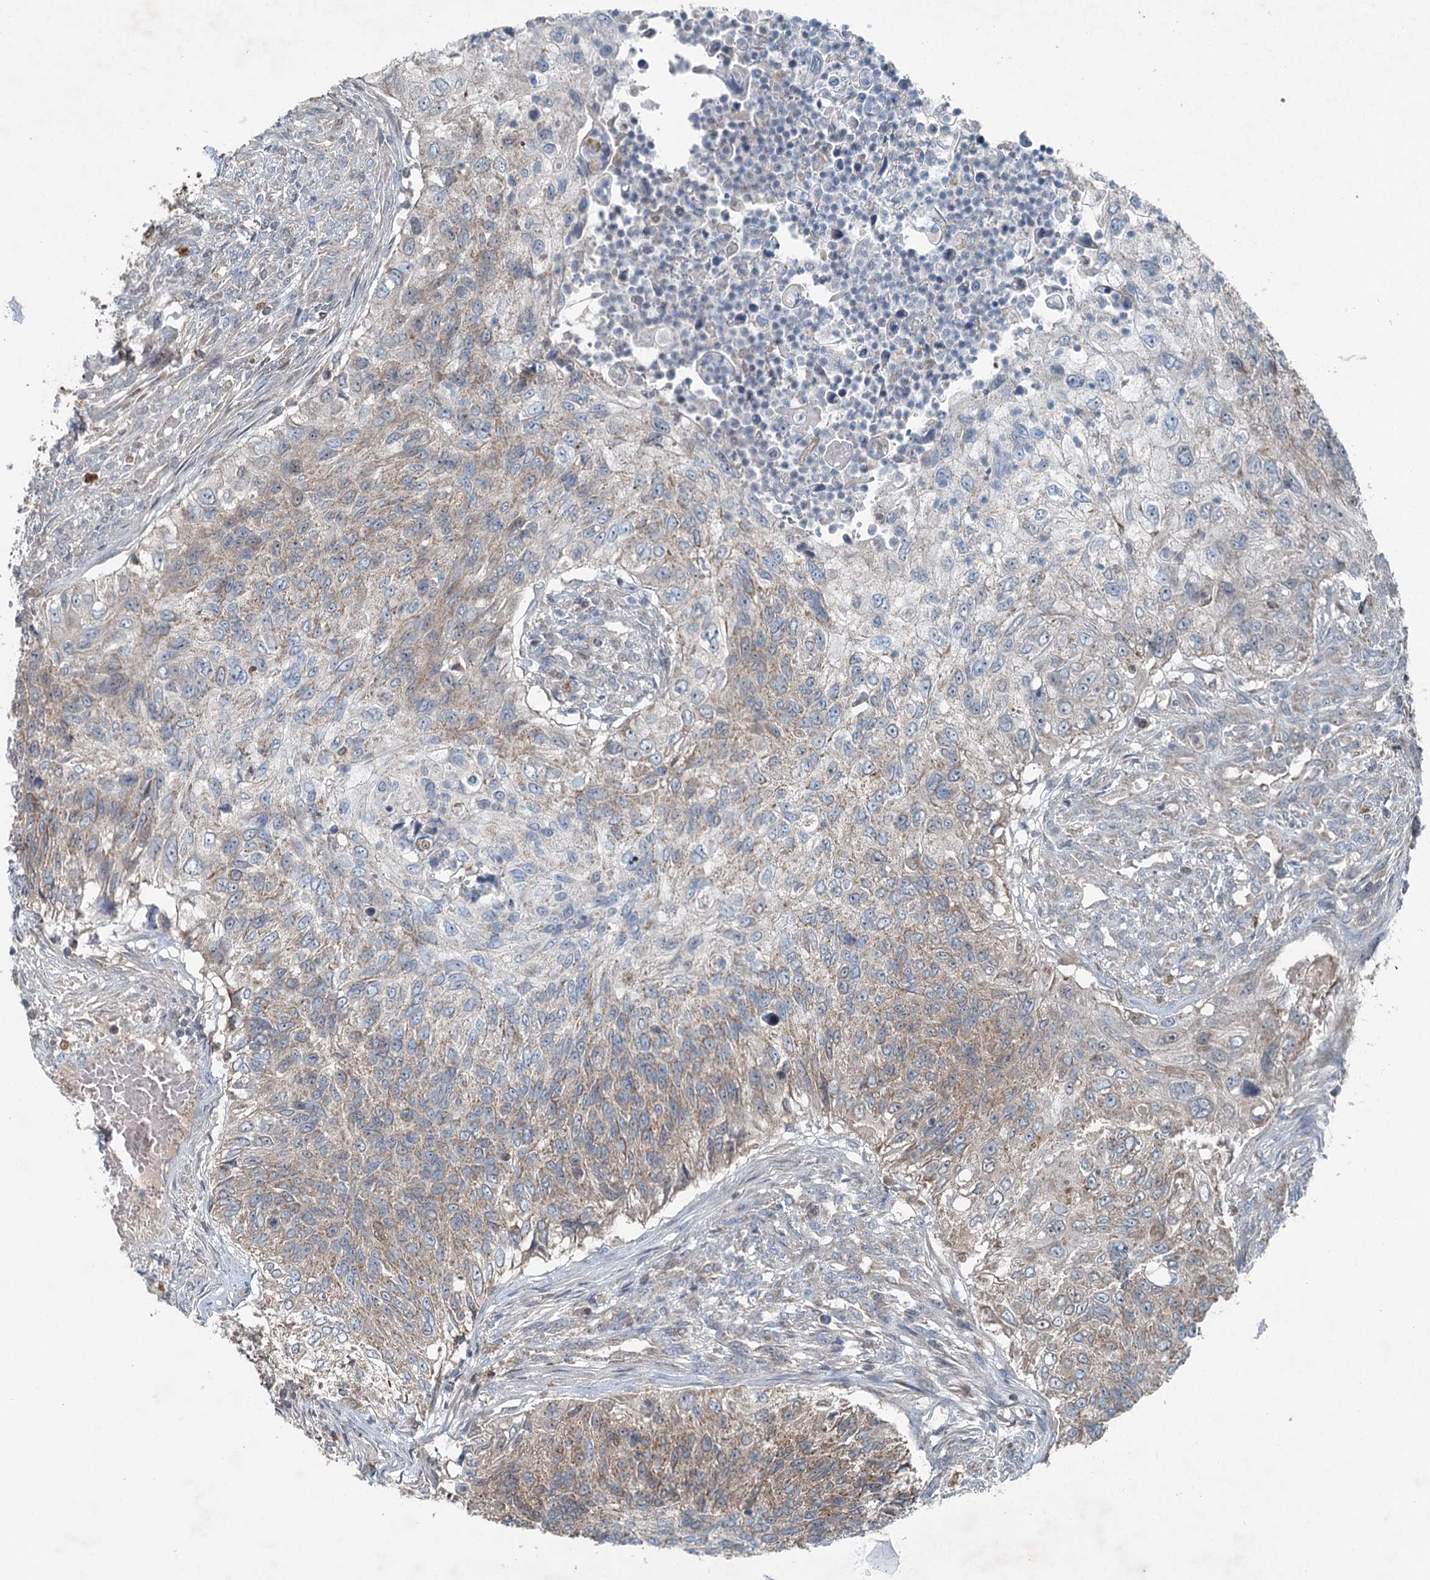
{"staining": {"intensity": "weak", "quantity": "25%-75%", "location": "cytoplasmic/membranous"}, "tissue": "urothelial cancer", "cell_type": "Tumor cells", "image_type": "cancer", "snomed": [{"axis": "morphology", "description": "Urothelial carcinoma, High grade"}, {"axis": "topography", "description": "Urinary bladder"}], "caption": "A brown stain highlights weak cytoplasmic/membranous positivity of a protein in urothelial cancer tumor cells.", "gene": "CHCHD5", "patient": {"sex": "female", "age": 60}}